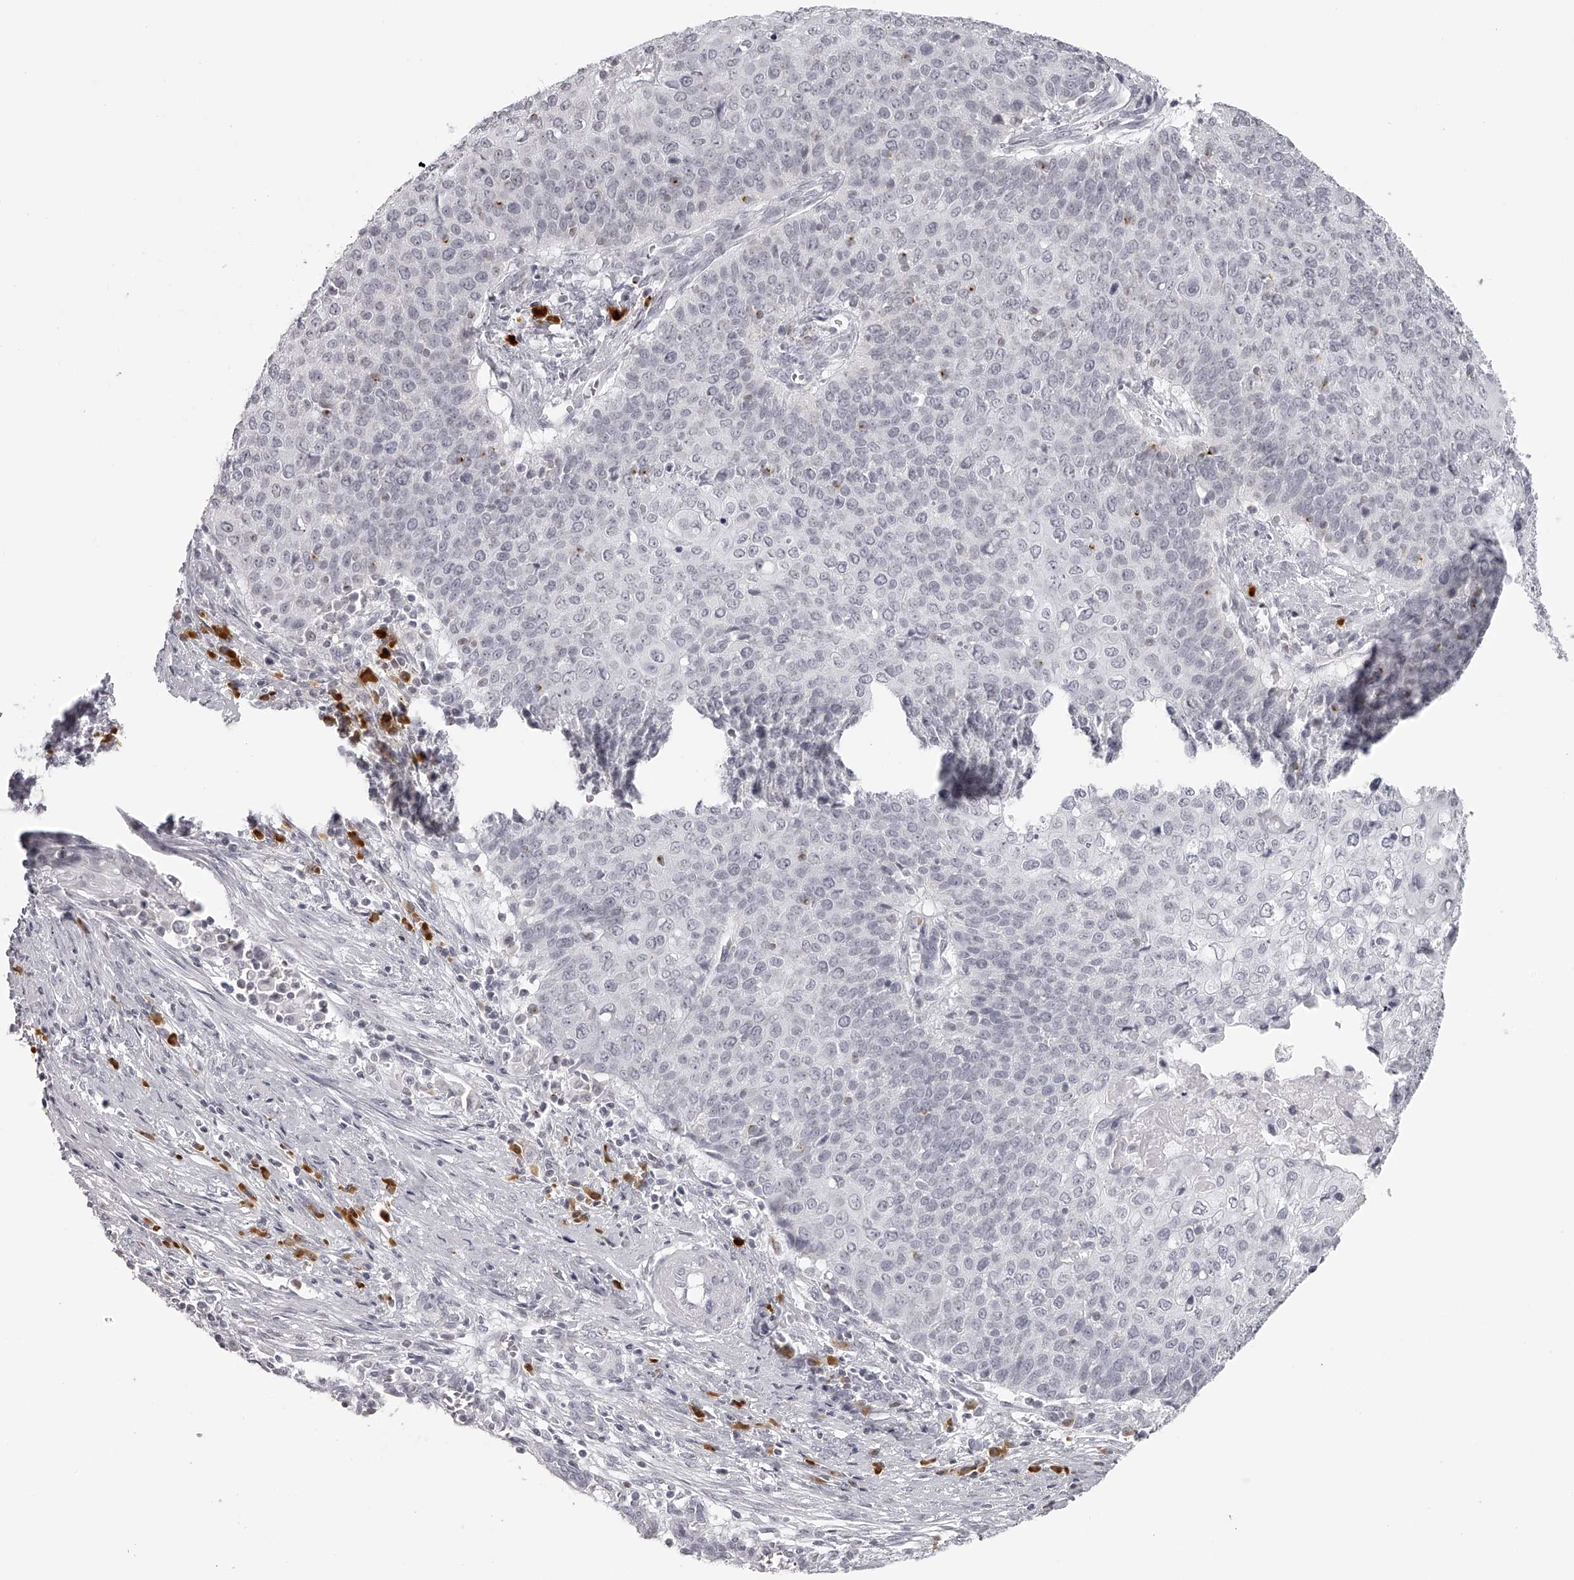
{"staining": {"intensity": "negative", "quantity": "none", "location": "none"}, "tissue": "cervical cancer", "cell_type": "Tumor cells", "image_type": "cancer", "snomed": [{"axis": "morphology", "description": "Squamous cell carcinoma, NOS"}, {"axis": "topography", "description": "Cervix"}], "caption": "Micrograph shows no significant protein expression in tumor cells of cervical cancer.", "gene": "SEC11C", "patient": {"sex": "female", "age": 39}}